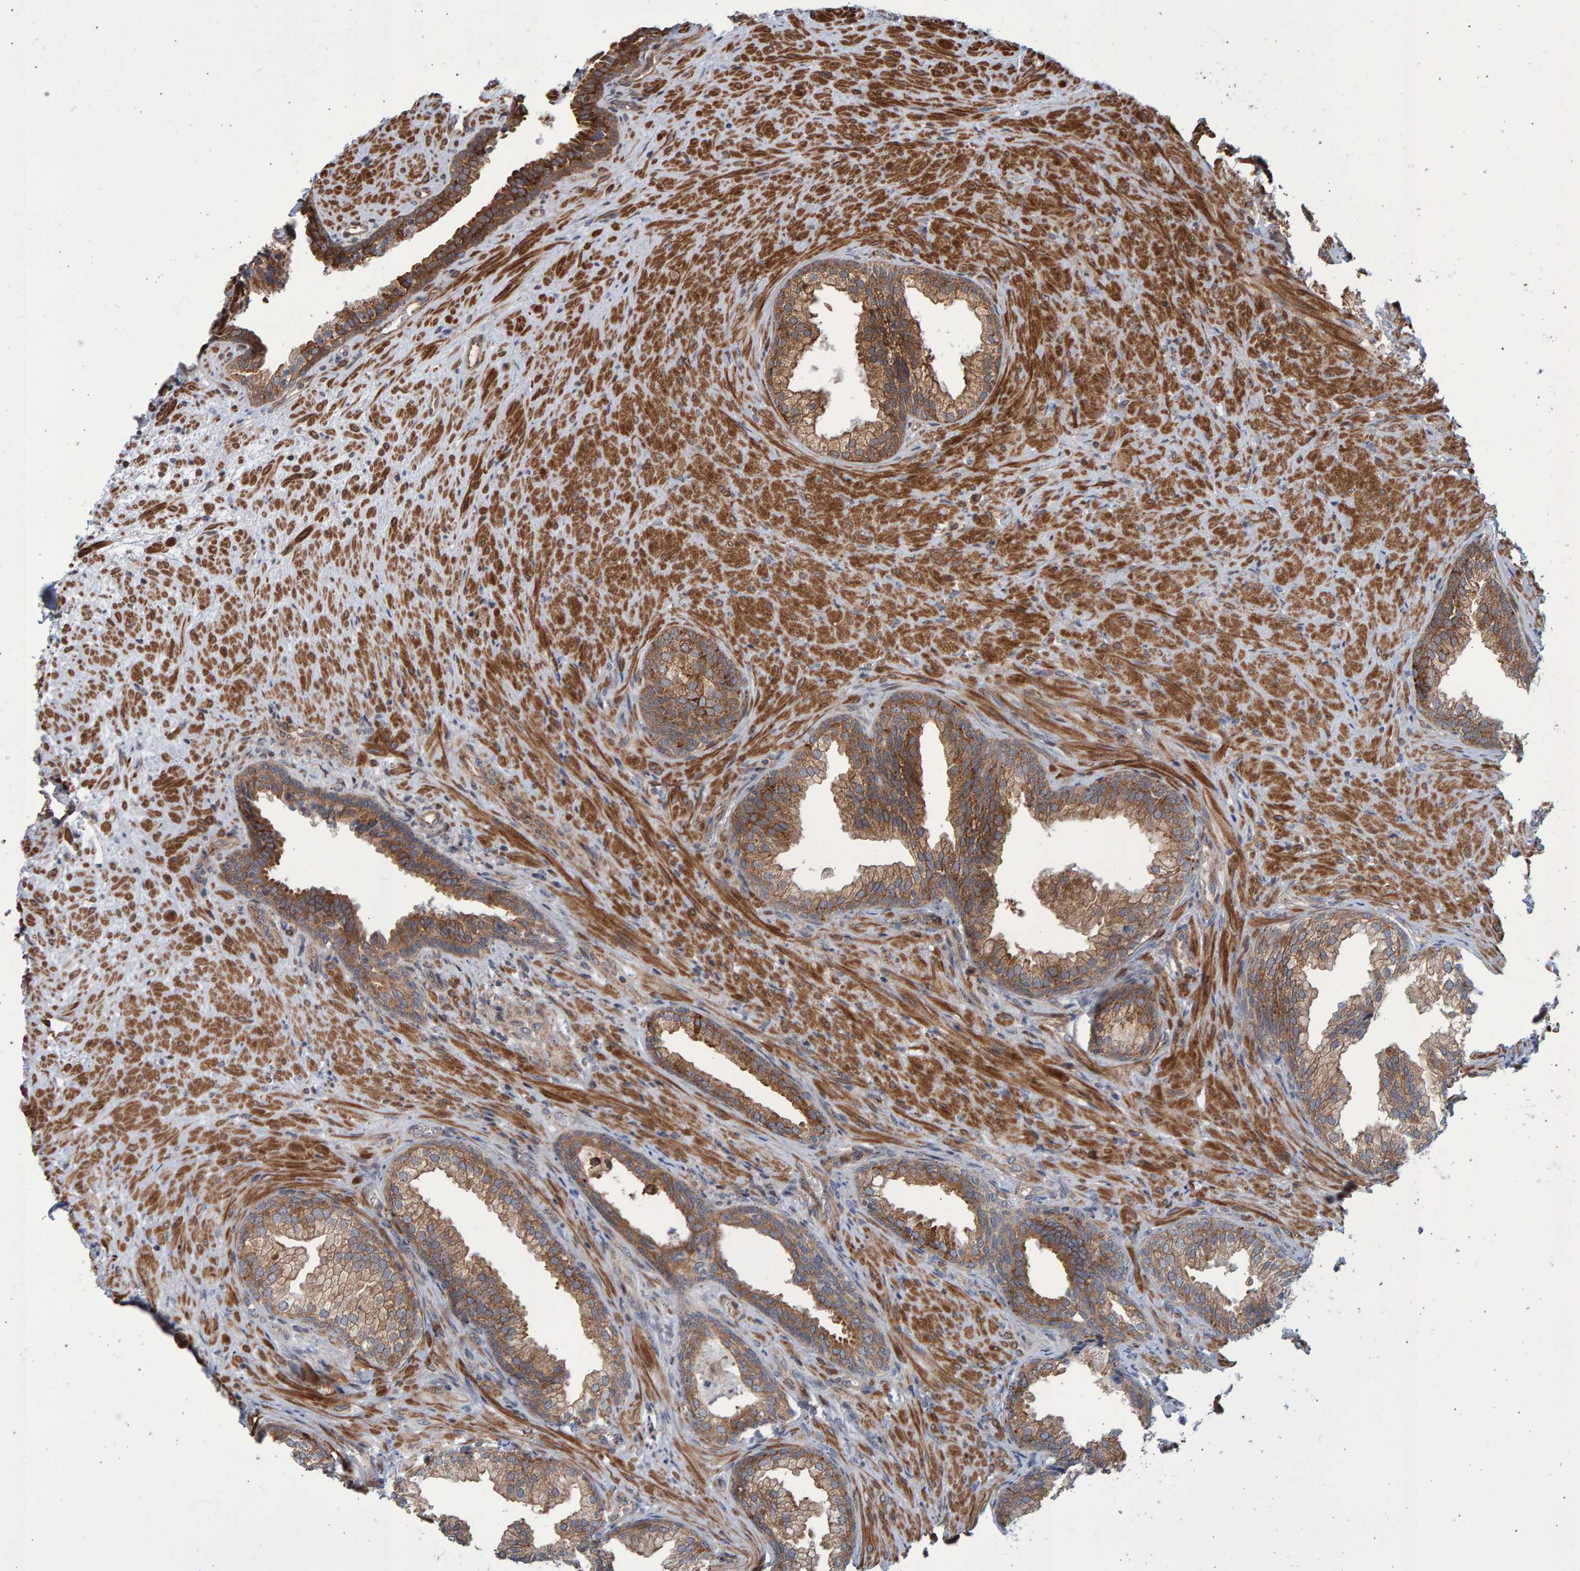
{"staining": {"intensity": "moderate", "quantity": ">75%", "location": "cytoplasmic/membranous"}, "tissue": "prostate", "cell_type": "Glandular cells", "image_type": "normal", "snomed": [{"axis": "morphology", "description": "Normal tissue, NOS"}, {"axis": "topography", "description": "Prostate"}], "caption": "Approximately >75% of glandular cells in benign human prostate show moderate cytoplasmic/membranous protein expression as visualized by brown immunohistochemical staining.", "gene": "LRBA", "patient": {"sex": "male", "age": 76}}